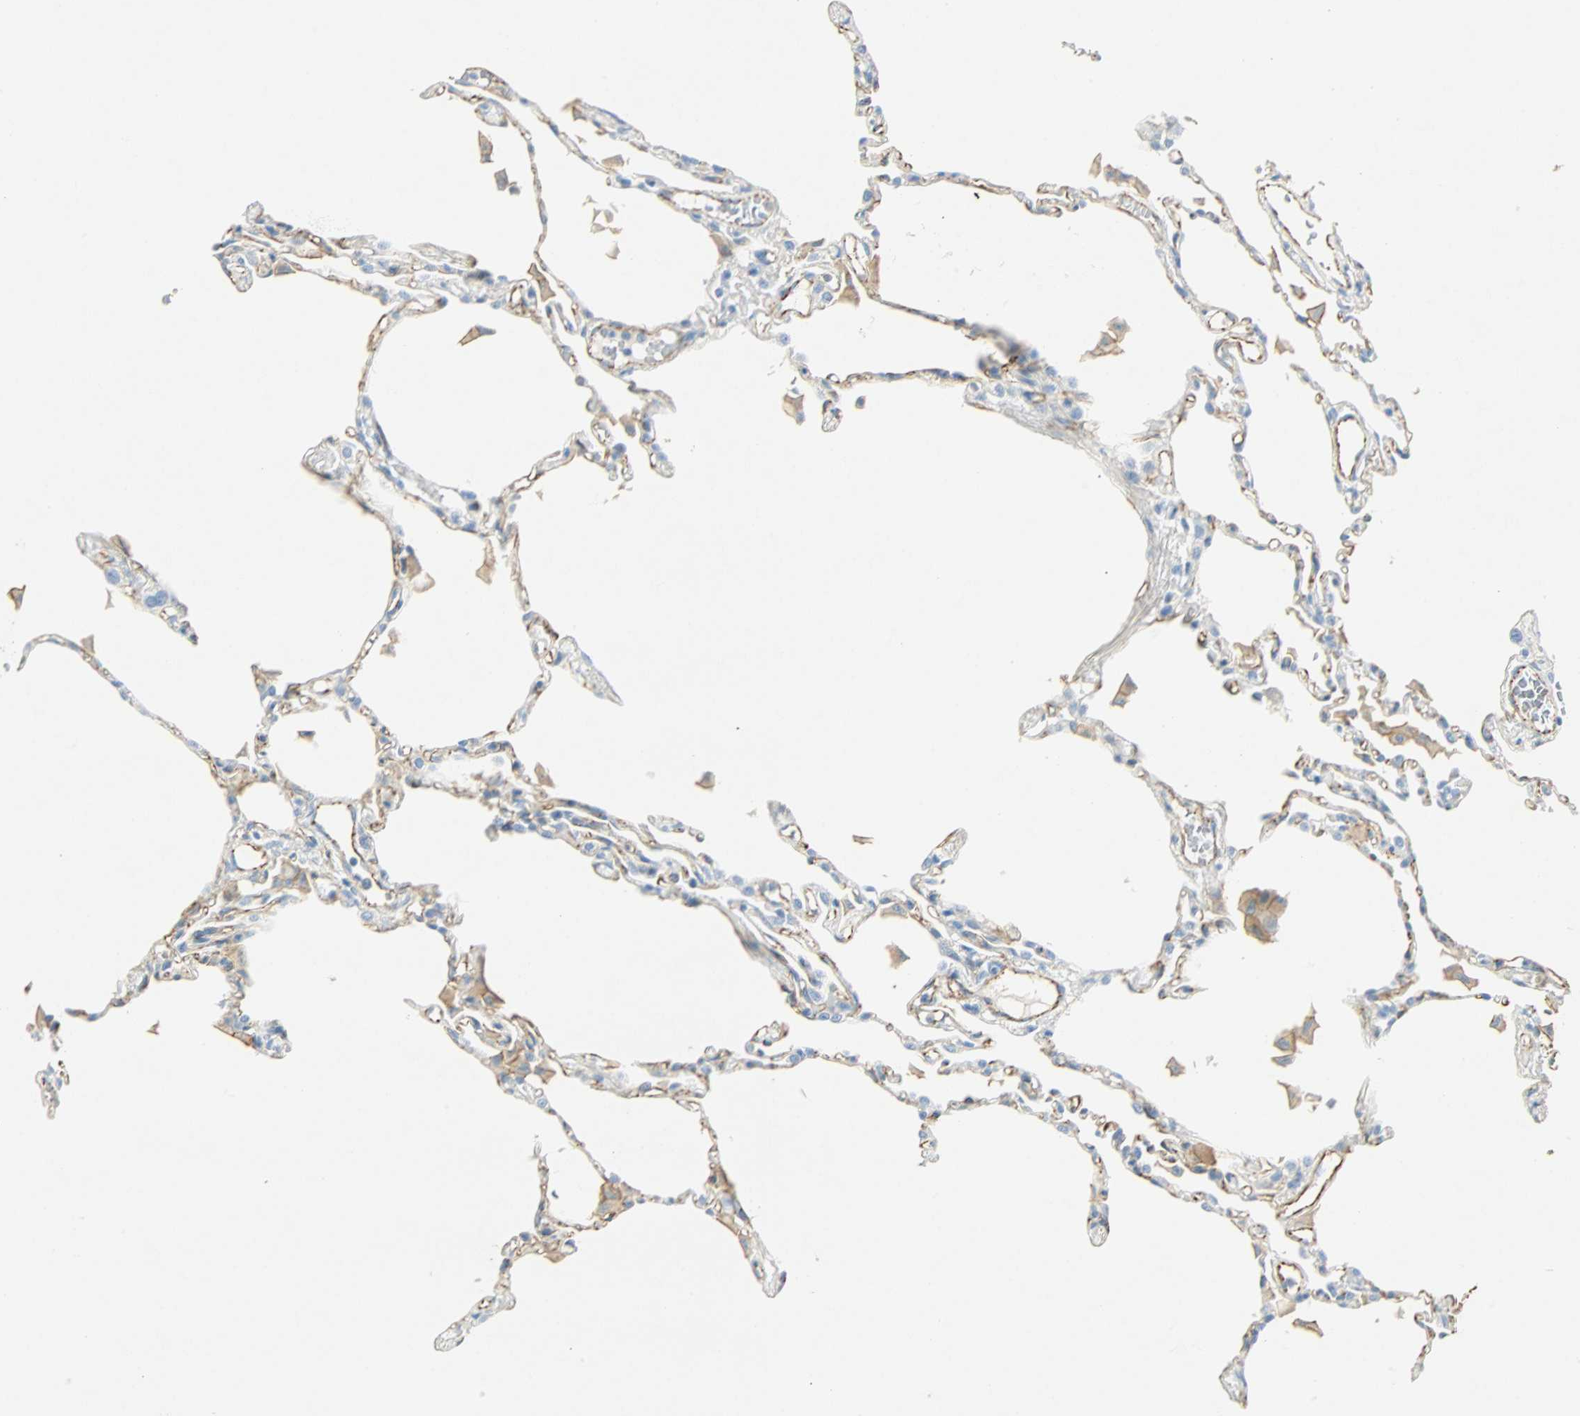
{"staining": {"intensity": "weak", "quantity": "25%-75%", "location": "cytoplasmic/membranous"}, "tissue": "lung", "cell_type": "Alveolar cells", "image_type": "normal", "snomed": [{"axis": "morphology", "description": "Normal tissue, NOS"}, {"axis": "topography", "description": "Lung"}], "caption": "DAB (3,3'-diaminobenzidine) immunohistochemical staining of unremarkable lung reveals weak cytoplasmic/membranous protein staining in about 25%-75% of alveolar cells.", "gene": "VPS9D1", "patient": {"sex": "female", "age": 49}}